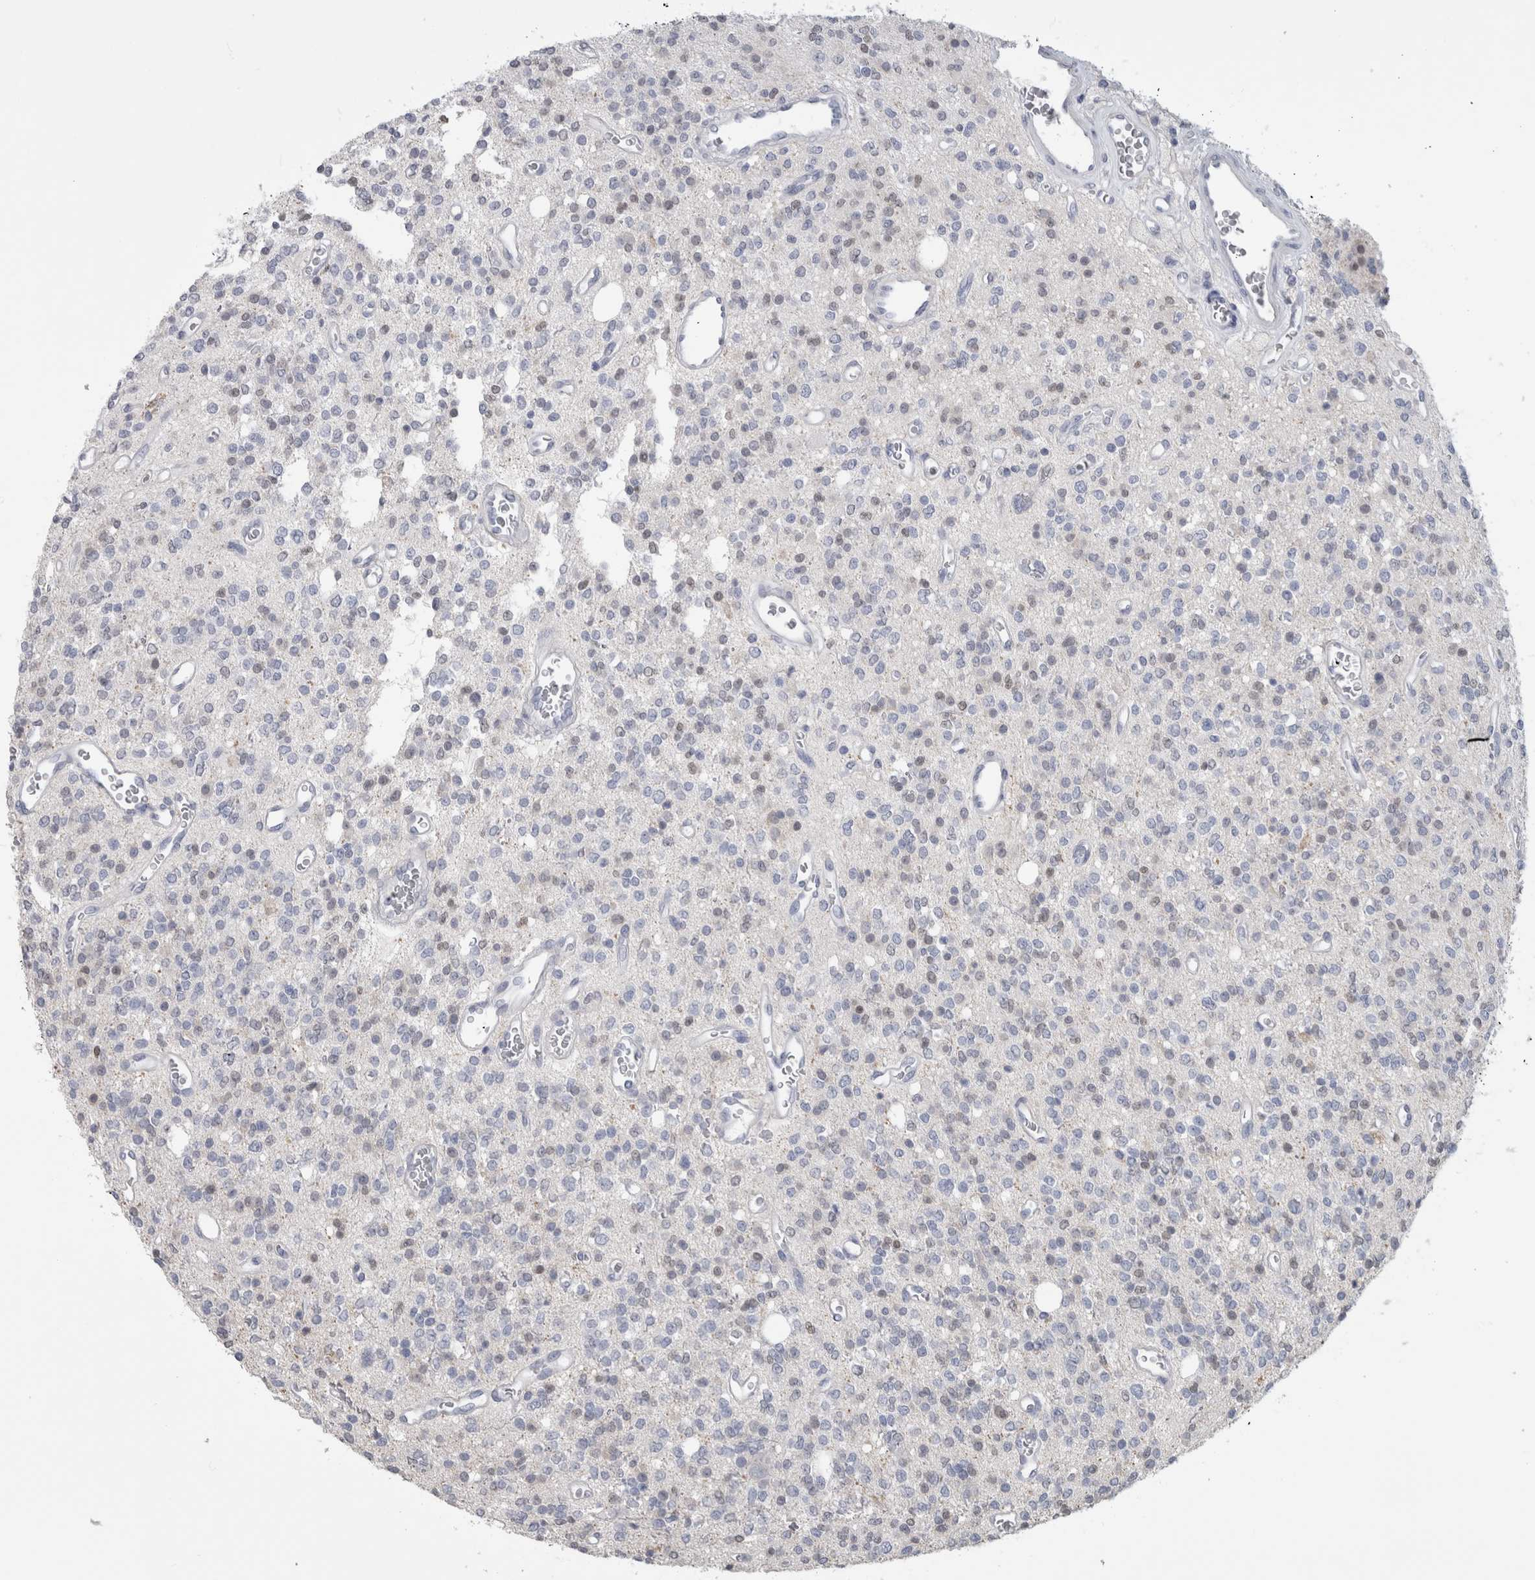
{"staining": {"intensity": "weak", "quantity": "<25%", "location": "nuclear"}, "tissue": "glioma", "cell_type": "Tumor cells", "image_type": "cancer", "snomed": [{"axis": "morphology", "description": "Glioma, malignant, High grade"}, {"axis": "topography", "description": "Brain"}], "caption": "High magnification brightfield microscopy of malignant high-grade glioma stained with DAB (brown) and counterstained with hematoxylin (blue): tumor cells show no significant staining.", "gene": "IL33", "patient": {"sex": "male", "age": 34}}